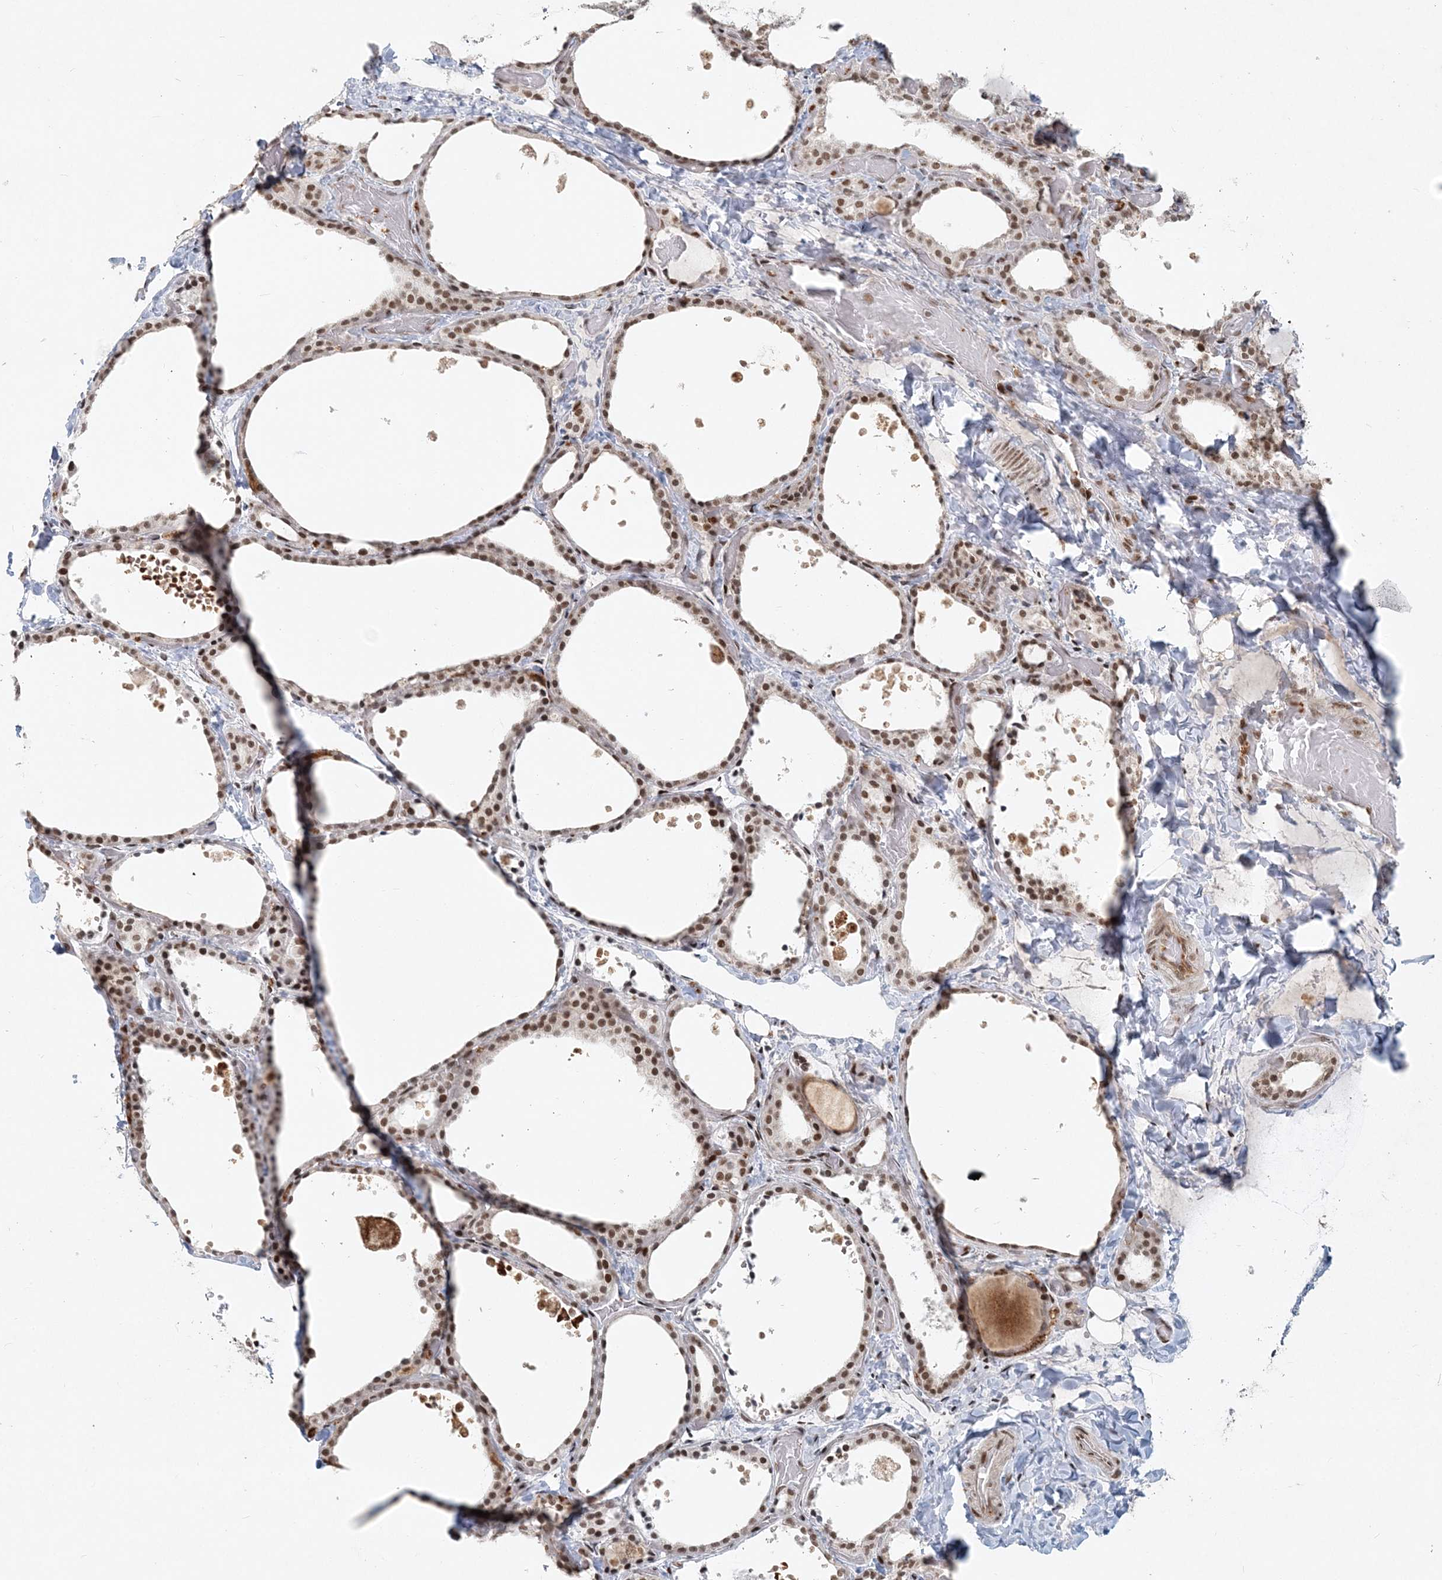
{"staining": {"intensity": "moderate", "quantity": ">75%", "location": "nuclear"}, "tissue": "thyroid gland", "cell_type": "Glandular cells", "image_type": "normal", "snomed": [{"axis": "morphology", "description": "Normal tissue, NOS"}, {"axis": "topography", "description": "Thyroid gland"}], "caption": "Brown immunohistochemical staining in benign thyroid gland shows moderate nuclear positivity in approximately >75% of glandular cells.", "gene": "BAZ1B", "patient": {"sex": "female", "age": 44}}